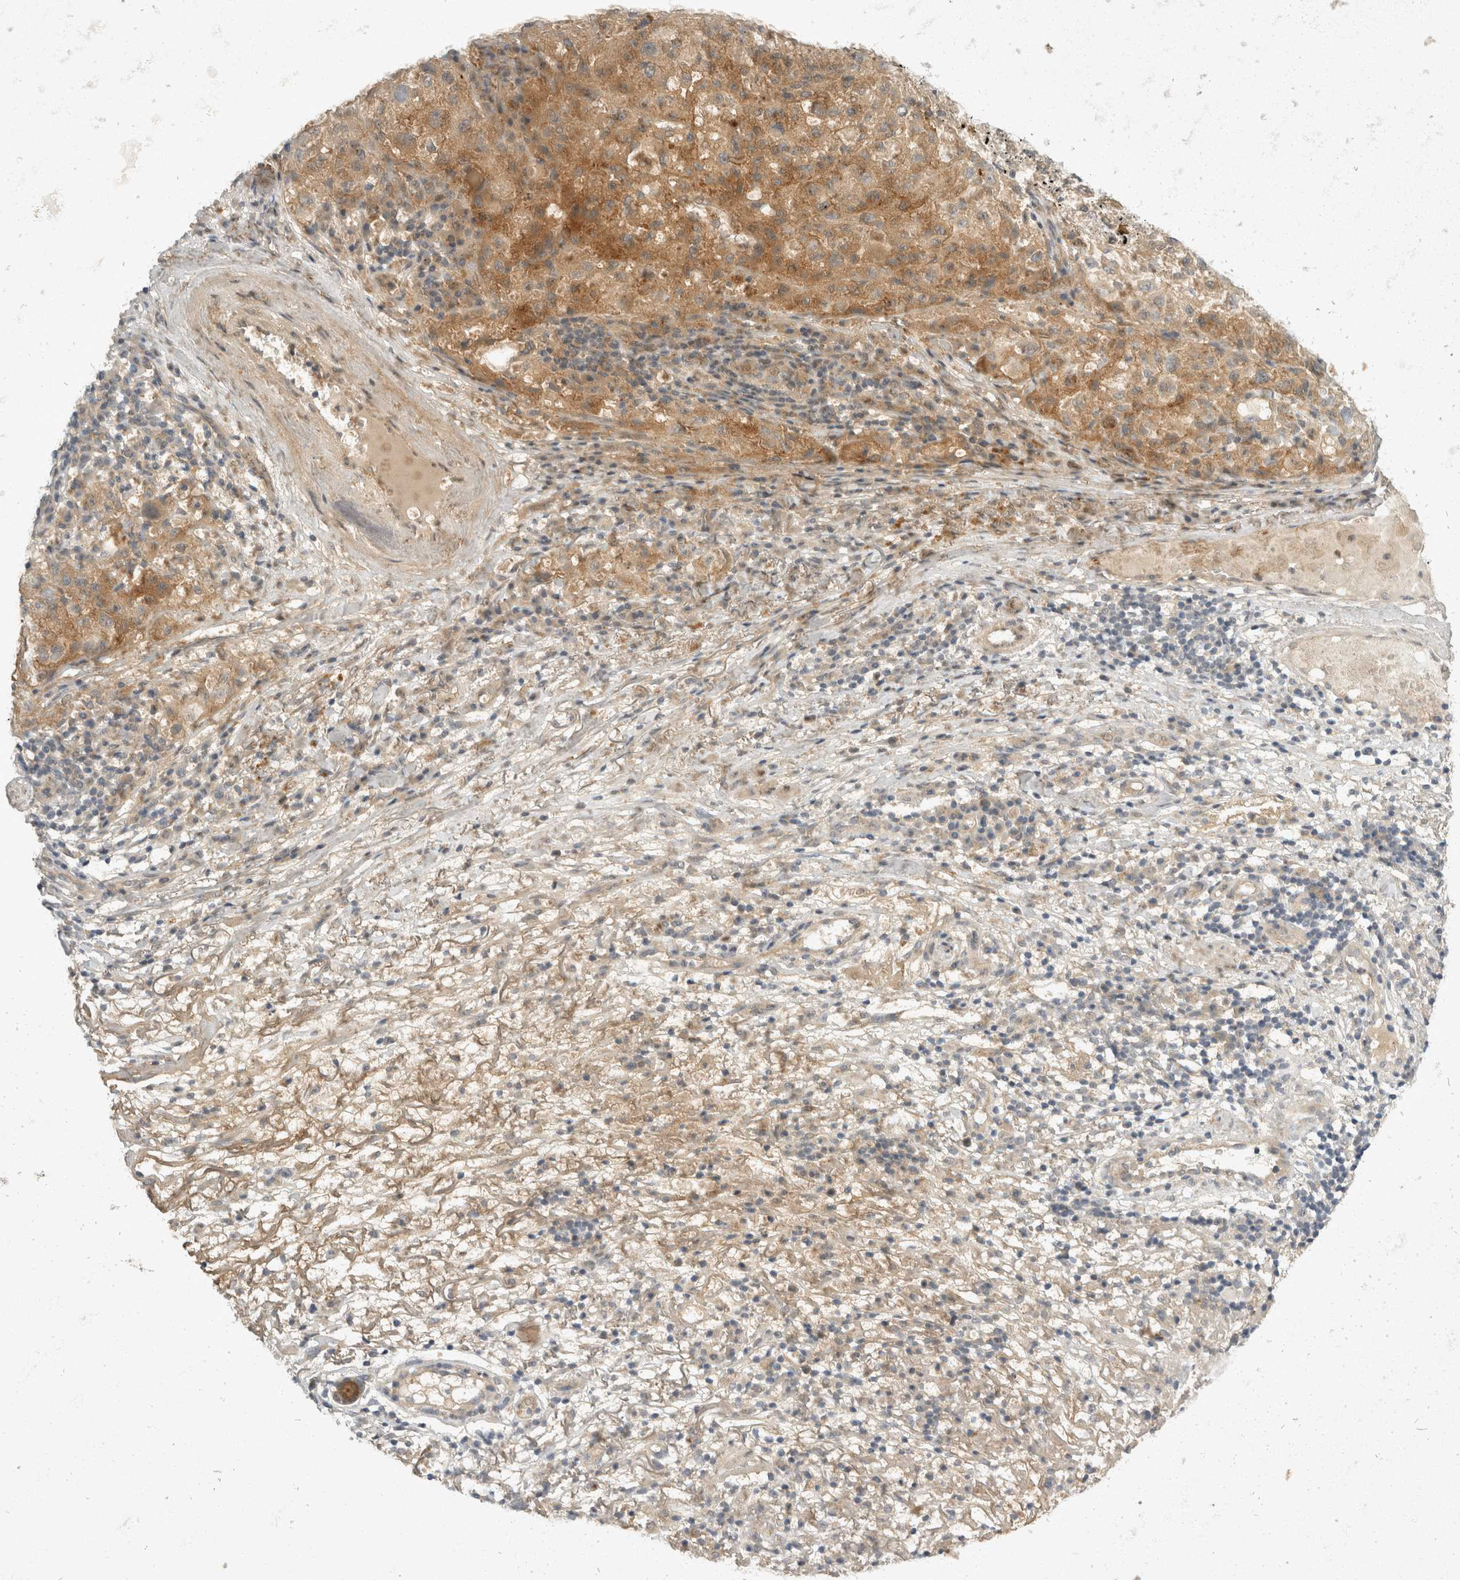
{"staining": {"intensity": "weak", "quantity": ">75%", "location": "cytoplasmic/membranous"}, "tissue": "melanoma", "cell_type": "Tumor cells", "image_type": "cancer", "snomed": [{"axis": "morphology", "description": "Necrosis, NOS"}, {"axis": "morphology", "description": "Malignant melanoma, NOS"}, {"axis": "topography", "description": "Skin"}], "caption": "Immunohistochemical staining of human malignant melanoma demonstrates weak cytoplasmic/membranous protein staining in about >75% of tumor cells.", "gene": "TOM1L2", "patient": {"sex": "female", "age": 87}}